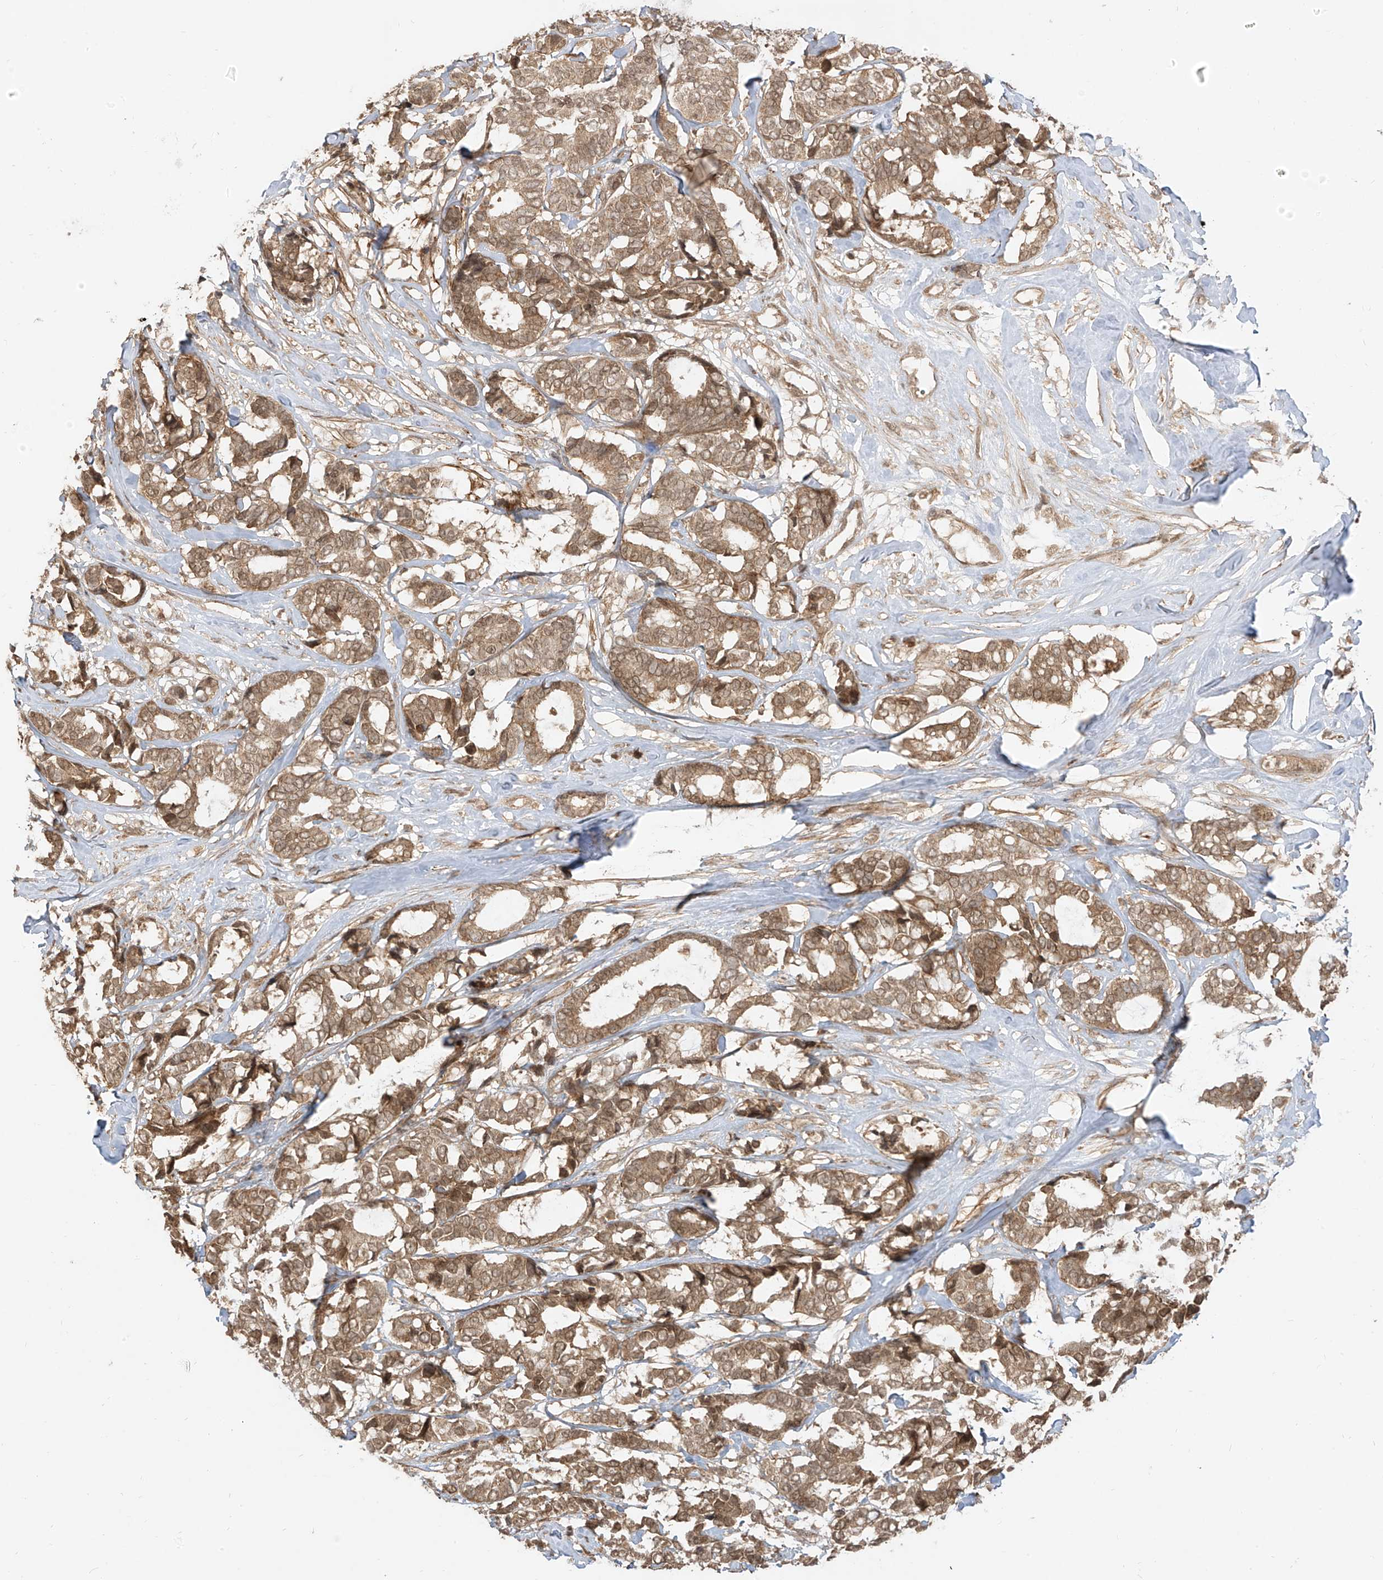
{"staining": {"intensity": "moderate", "quantity": ">75%", "location": "cytoplasmic/membranous,nuclear"}, "tissue": "breast cancer", "cell_type": "Tumor cells", "image_type": "cancer", "snomed": [{"axis": "morphology", "description": "Duct carcinoma"}, {"axis": "topography", "description": "Breast"}], "caption": "Immunohistochemistry (DAB) staining of human breast invasive ductal carcinoma reveals moderate cytoplasmic/membranous and nuclear protein expression in approximately >75% of tumor cells.", "gene": "LCOR", "patient": {"sex": "female", "age": 87}}